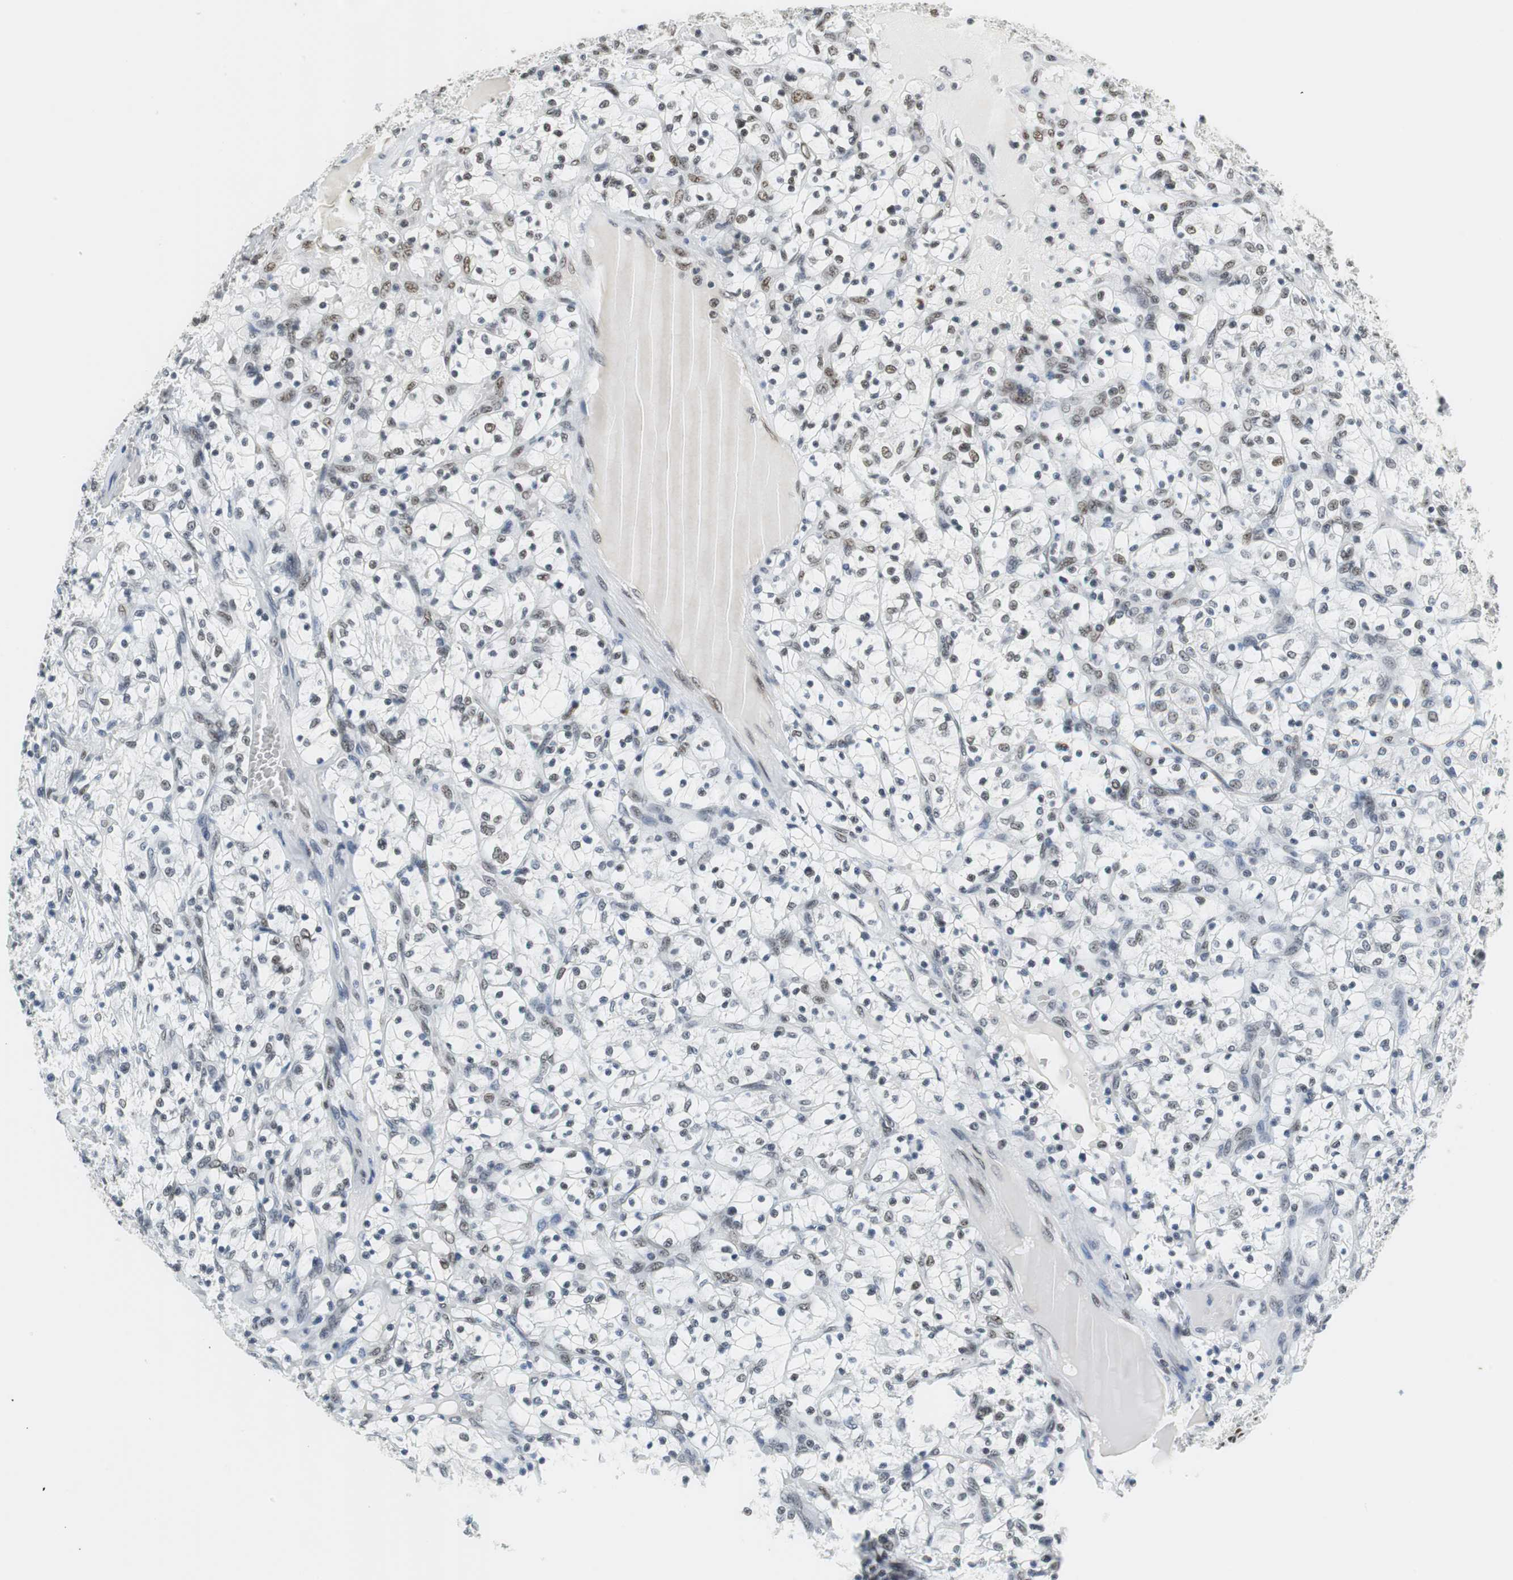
{"staining": {"intensity": "moderate", "quantity": ">75%", "location": "nuclear"}, "tissue": "renal cancer", "cell_type": "Tumor cells", "image_type": "cancer", "snomed": [{"axis": "morphology", "description": "Adenocarcinoma, NOS"}, {"axis": "topography", "description": "Kidney"}], "caption": "Renal adenocarcinoma tissue exhibits moderate nuclear positivity in about >75% of tumor cells Immunohistochemistry stains the protein in brown and the nuclei are stained blue.", "gene": "PRKDC", "patient": {"sex": "female", "age": 69}}